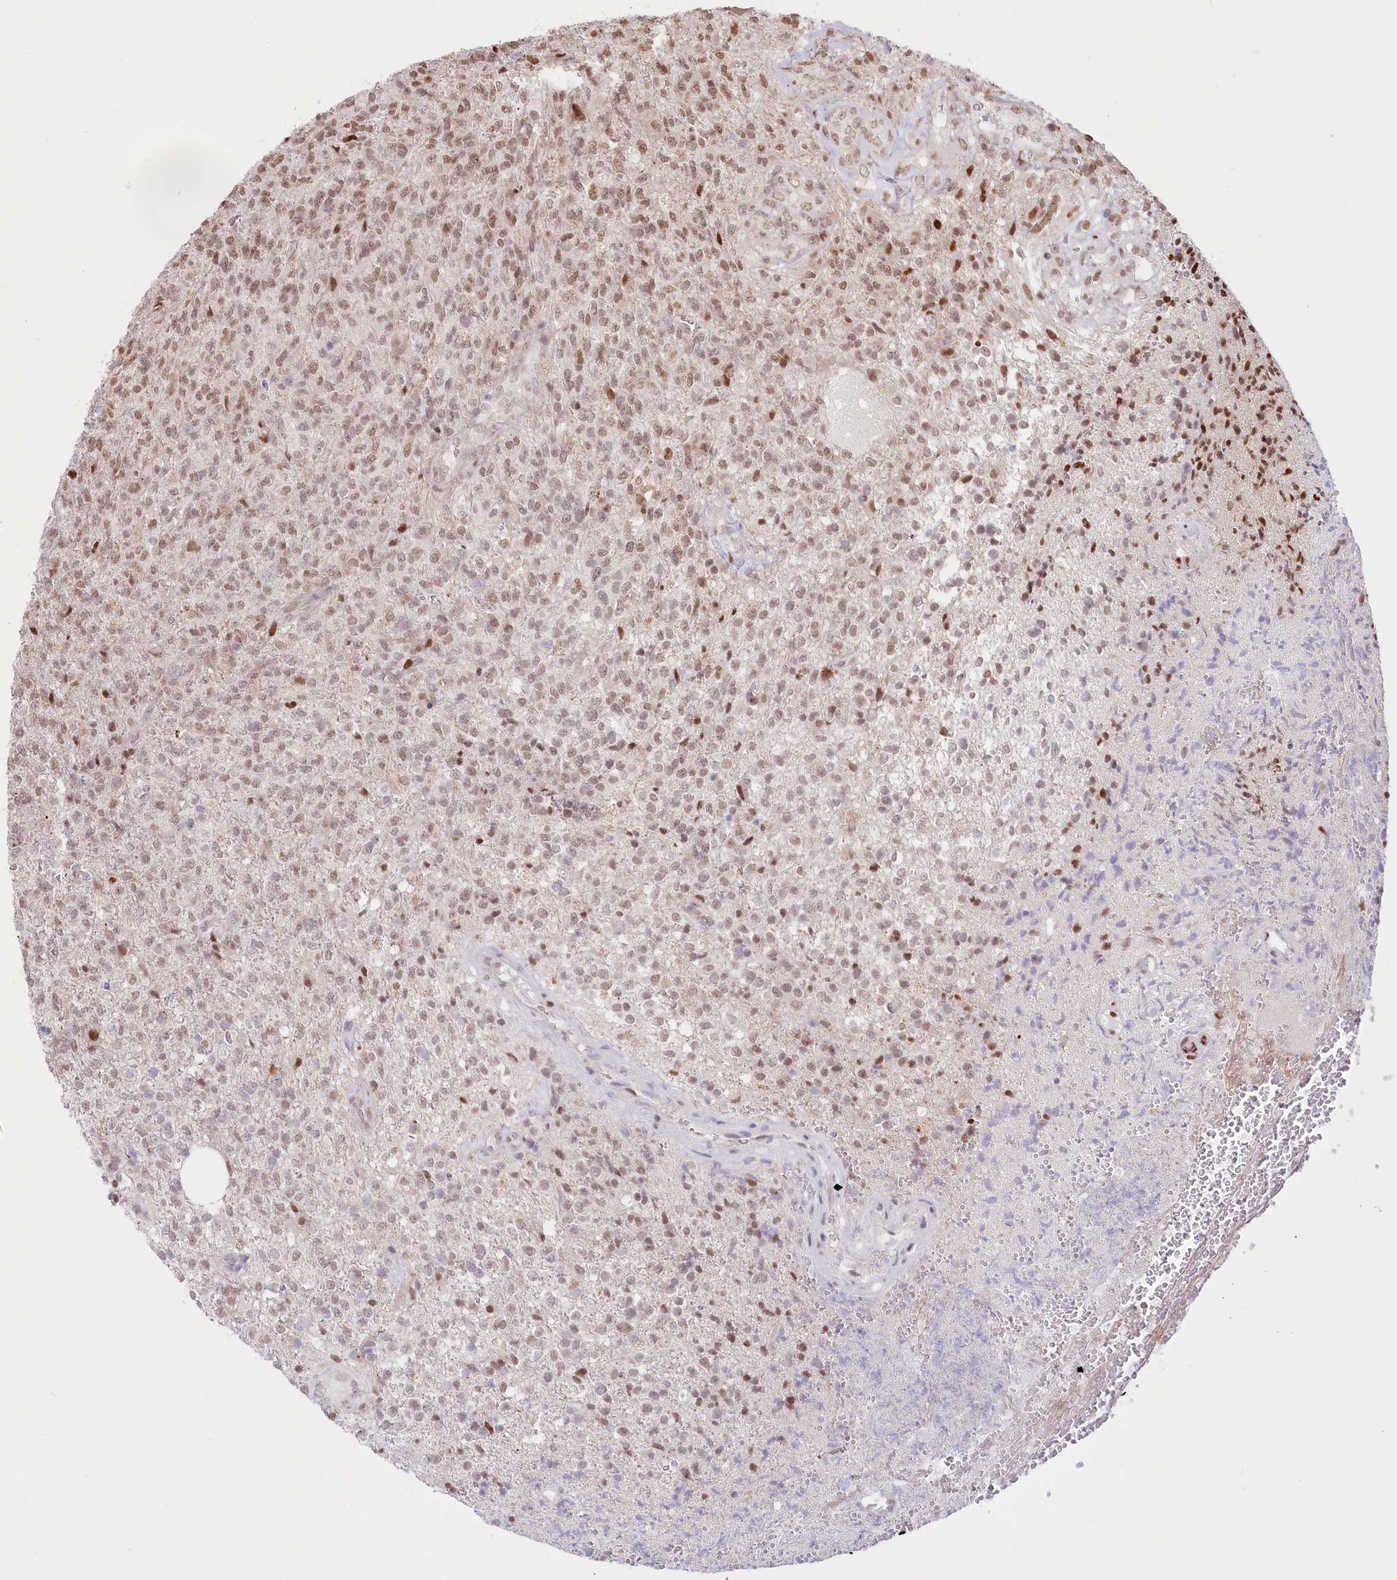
{"staining": {"intensity": "moderate", "quantity": "25%-75%", "location": "nuclear"}, "tissue": "glioma", "cell_type": "Tumor cells", "image_type": "cancer", "snomed": [{"axis": "morphology", "description": "Glioma, malignant, High grade"}, {"axis": "topography", "description": "Brain"}], "caption": "Immunohistochemistry (IHC) micrograph of neoplastic tissue: human glioma stained using immunohistochemistry (IHC) exhibits medium levels of moderate protein expression localized specifically in the nuclear of tumor cells, appearing as a nuclear brown color.", "gene": "PYURF", "patient": {"sex": "male", "age": 56}}